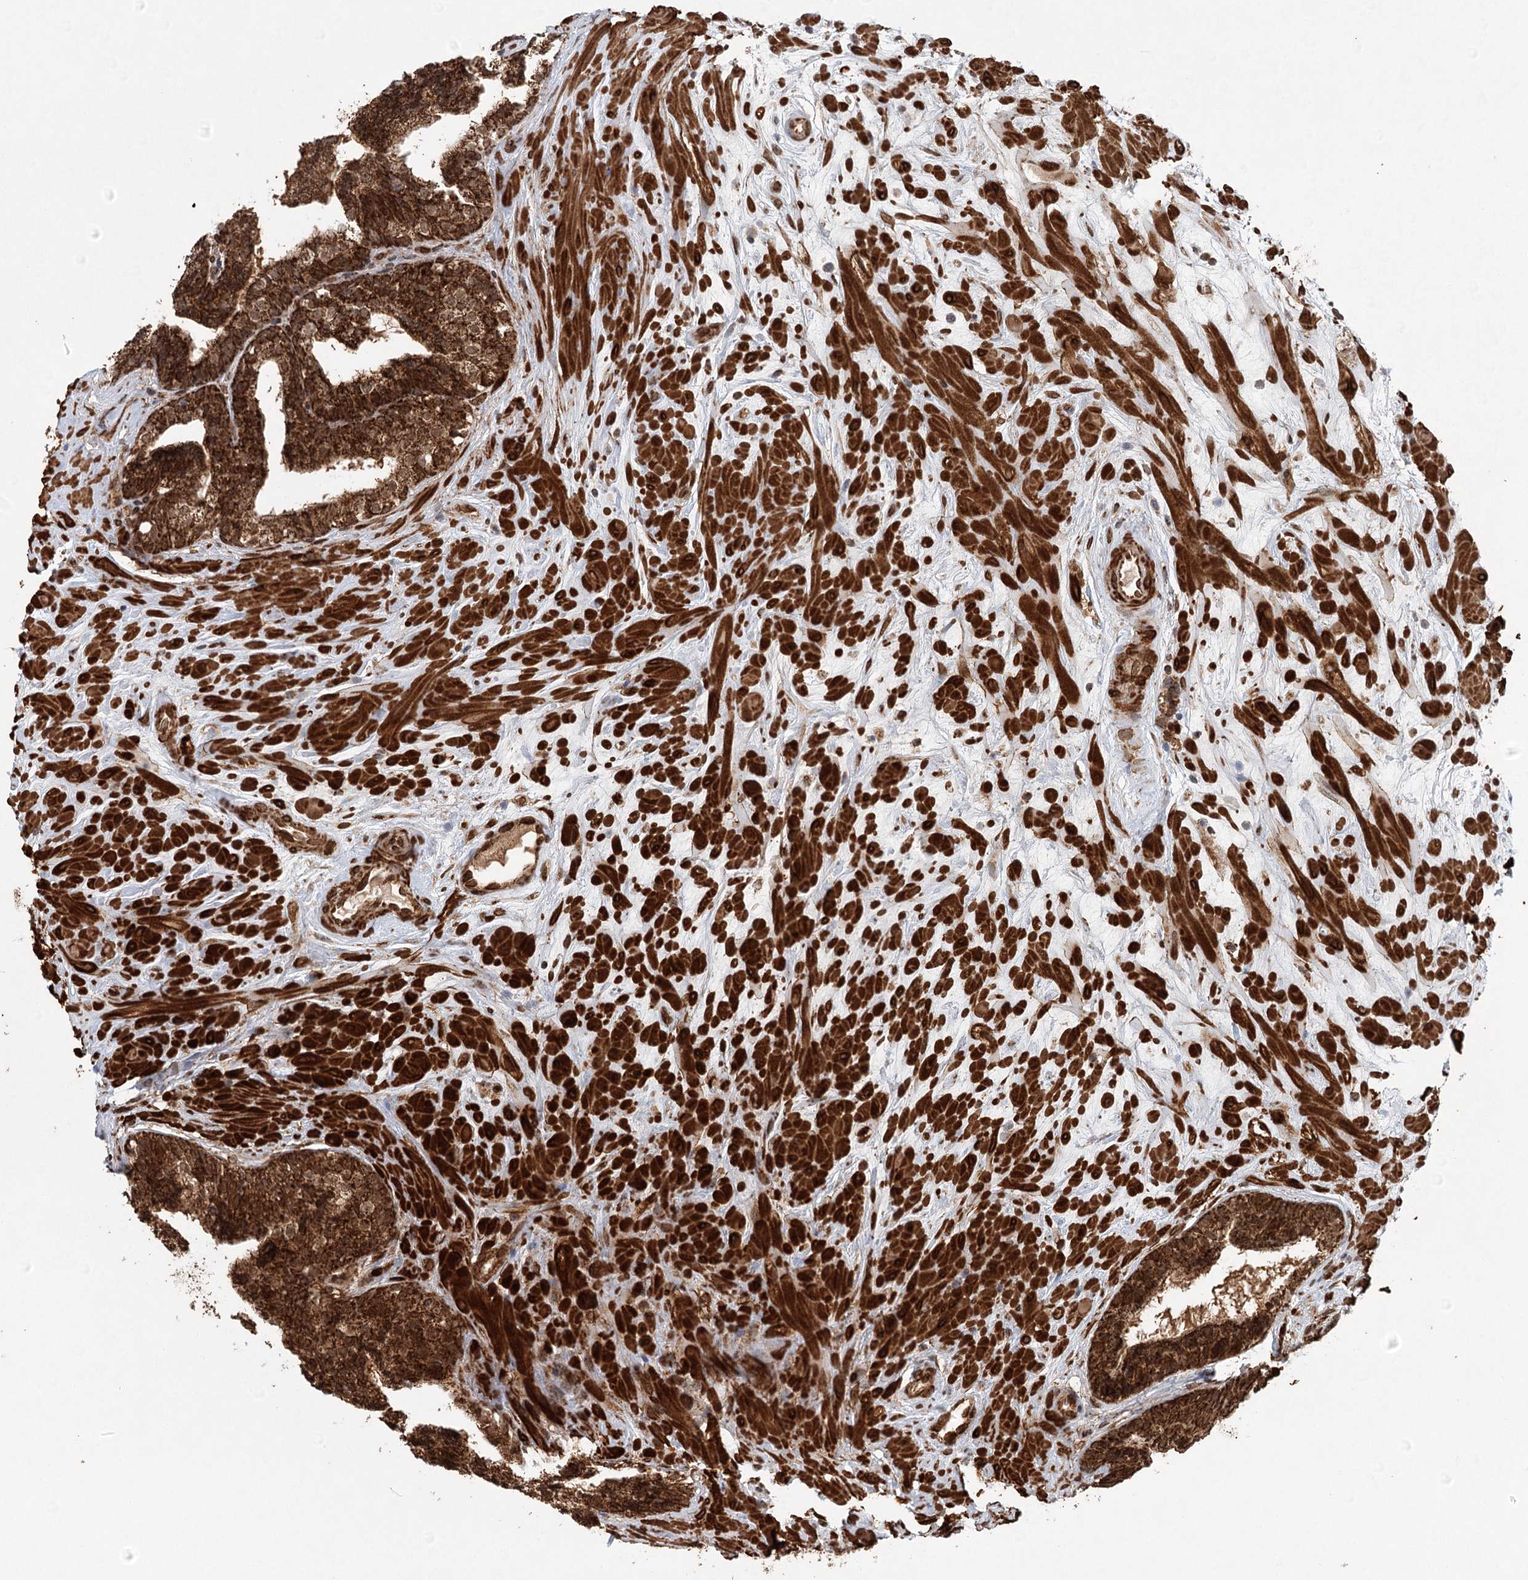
{"staining": {"intensity": "strong", "quantity": ">75%", "location": "cytoplasmic/membranous"}, "tissue": "prostate cancer", "cell_type": "Tumor cells", "image_type": "cancer", "snomed": [{"axis": "morphology", "description": "Adenocarcinoma, High grade"}, {"axis": "topography", "description": "Prostate"}], "caption": "DAB (3,3'-diaminobenzidine) immunohistochemical staining of human adenocarcinoma (high-grade) (prostate) reveals strong cytoplasmic/membranous protein staining in about >75% of tumor cells.", "gene": "BCKDHA", "patient": {"sex": "male", "age": 56}}